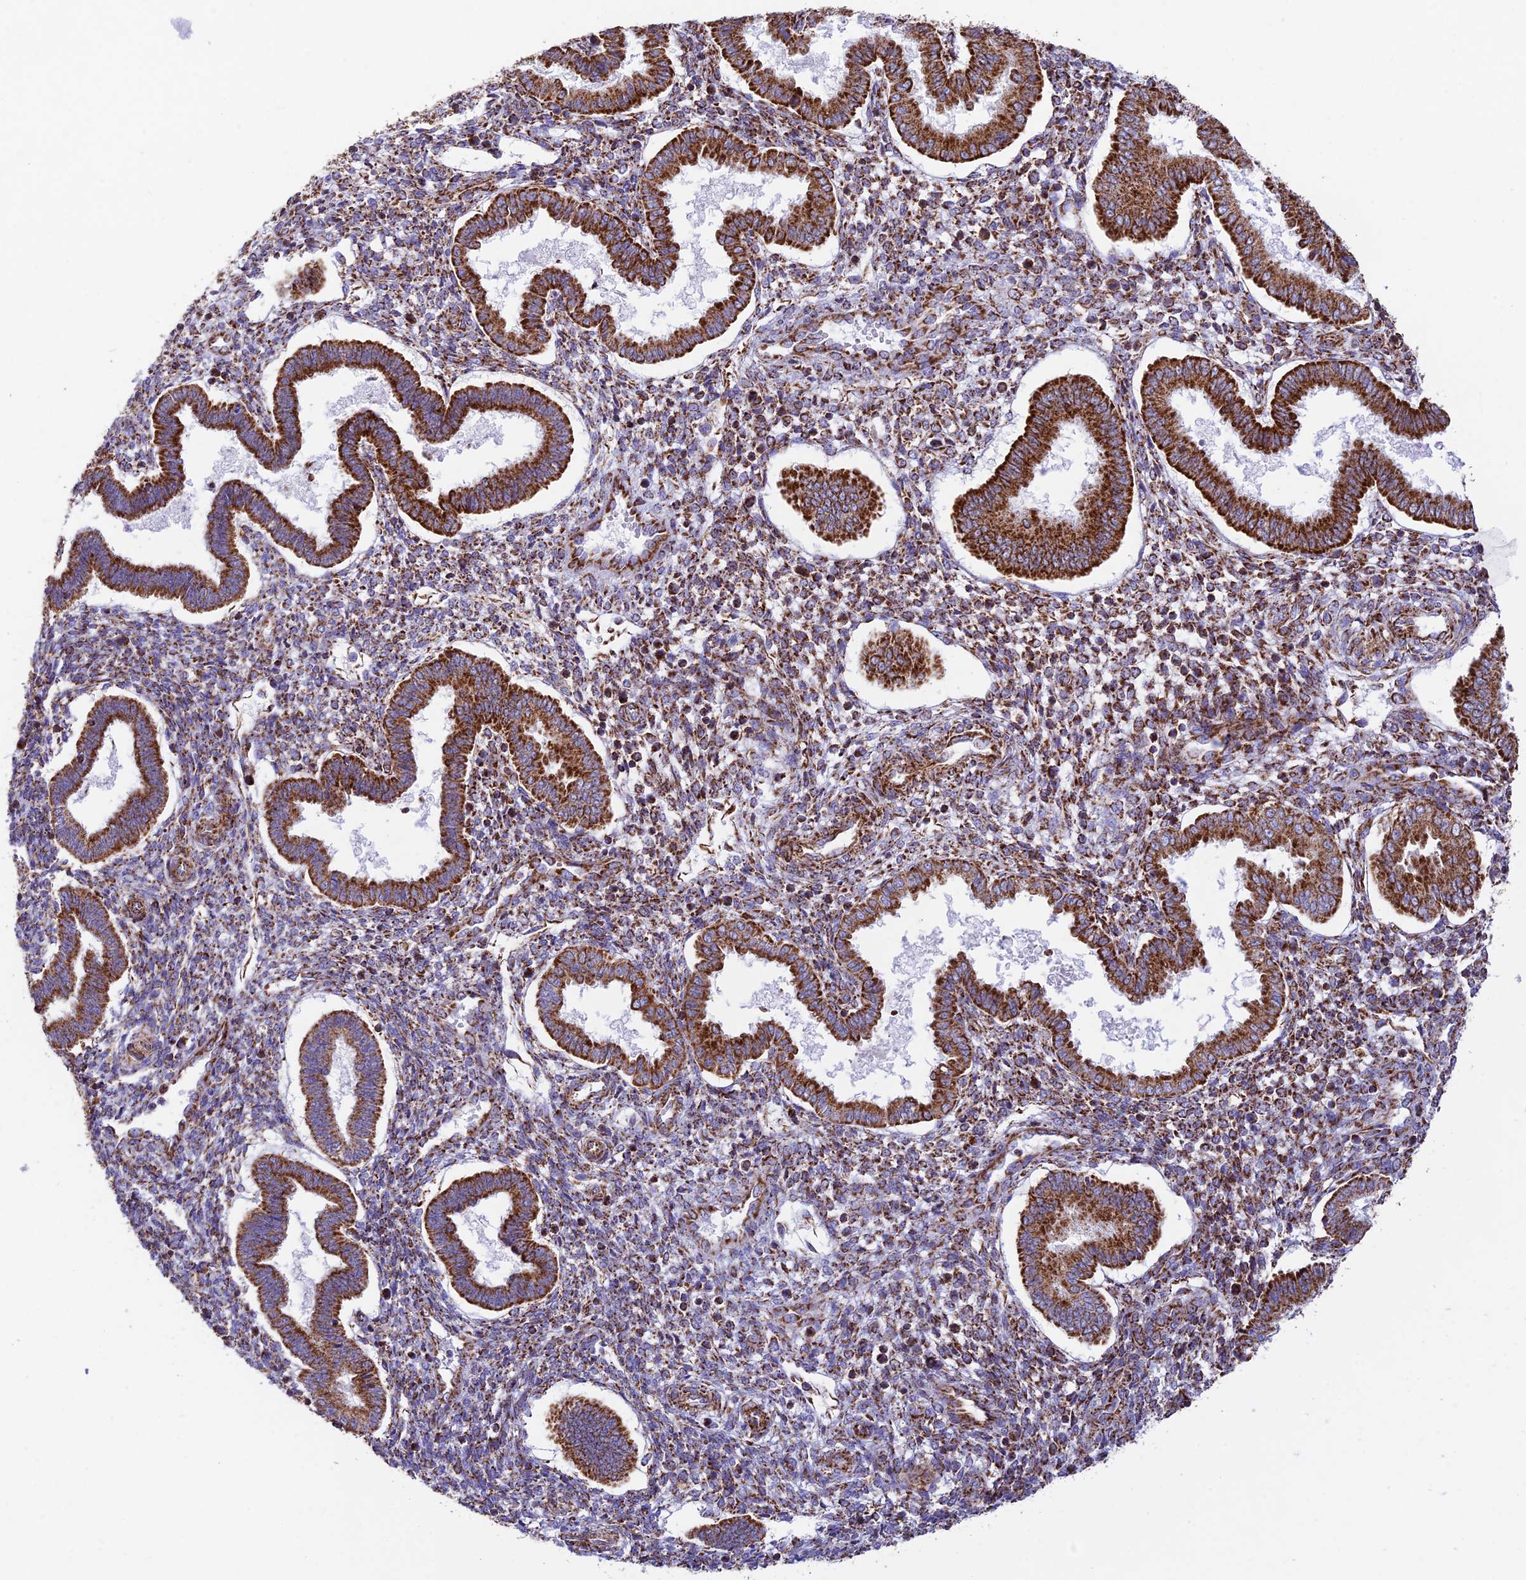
{"staining": {"intensity": "moderate", "quantity": "25%-75%", "location": "cytoplasmic/membranous"}, "tissue": "endometrium", "cell_type": "Cells in endometrial stroma", "image_type": "normal", "snomed": [{"axis": "morphology", "description": "Normal tissue, NOS"}, {"axis": "topography", "description": "Endometrium"}], "caption": "Endometrium stained with DAB immunohistochemistry displays medium levels of moderate cytoplasmic/membranous staining in about 25%-75% of cells in endometrial stroma.", "gene": "CHCHD3", "patient": {"sex": "female", "age": 24}}